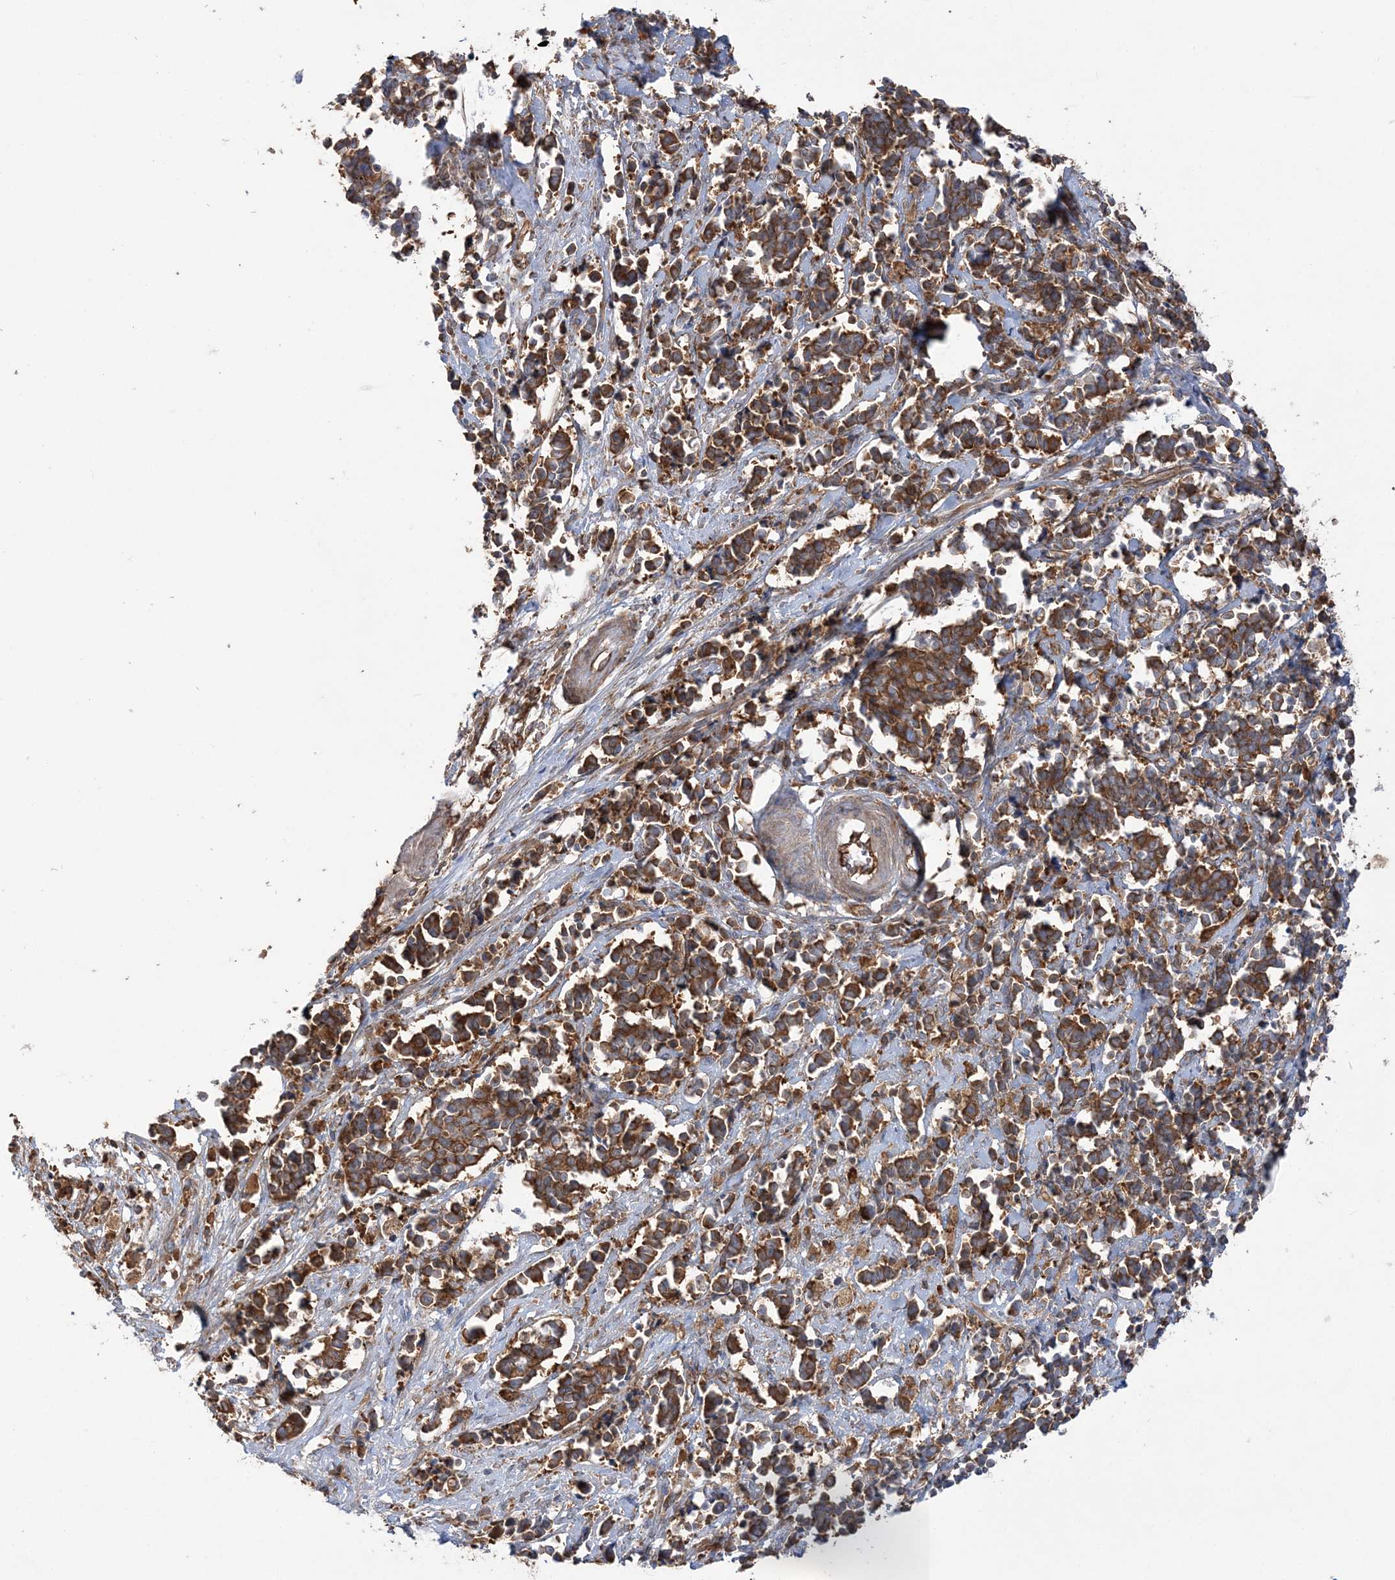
{"staining": {"intensity": "moderate", "quantity": ">75%", "location": "cytoplasmic/membranous"}, "tissue": "cervical cancer", "cell_type": "Tumor cells", "image_type": "cancer", "snomed": [{"axis": "morphology", "description": "Normal tissue, NOS"}, {"axis": "morphology", "description": "Squamous cell carcinoma, NOS"}, {"axis": "topography", "description": "Cervix"}], "caption": "An image of human cervical squamous cell carcinoma stained for a protein exhibits moderate cytoplasmic/membranous brown staining in tumor cells.", "gene": "TBC1D5", "patient": {"sex": "female", "age": 35}}